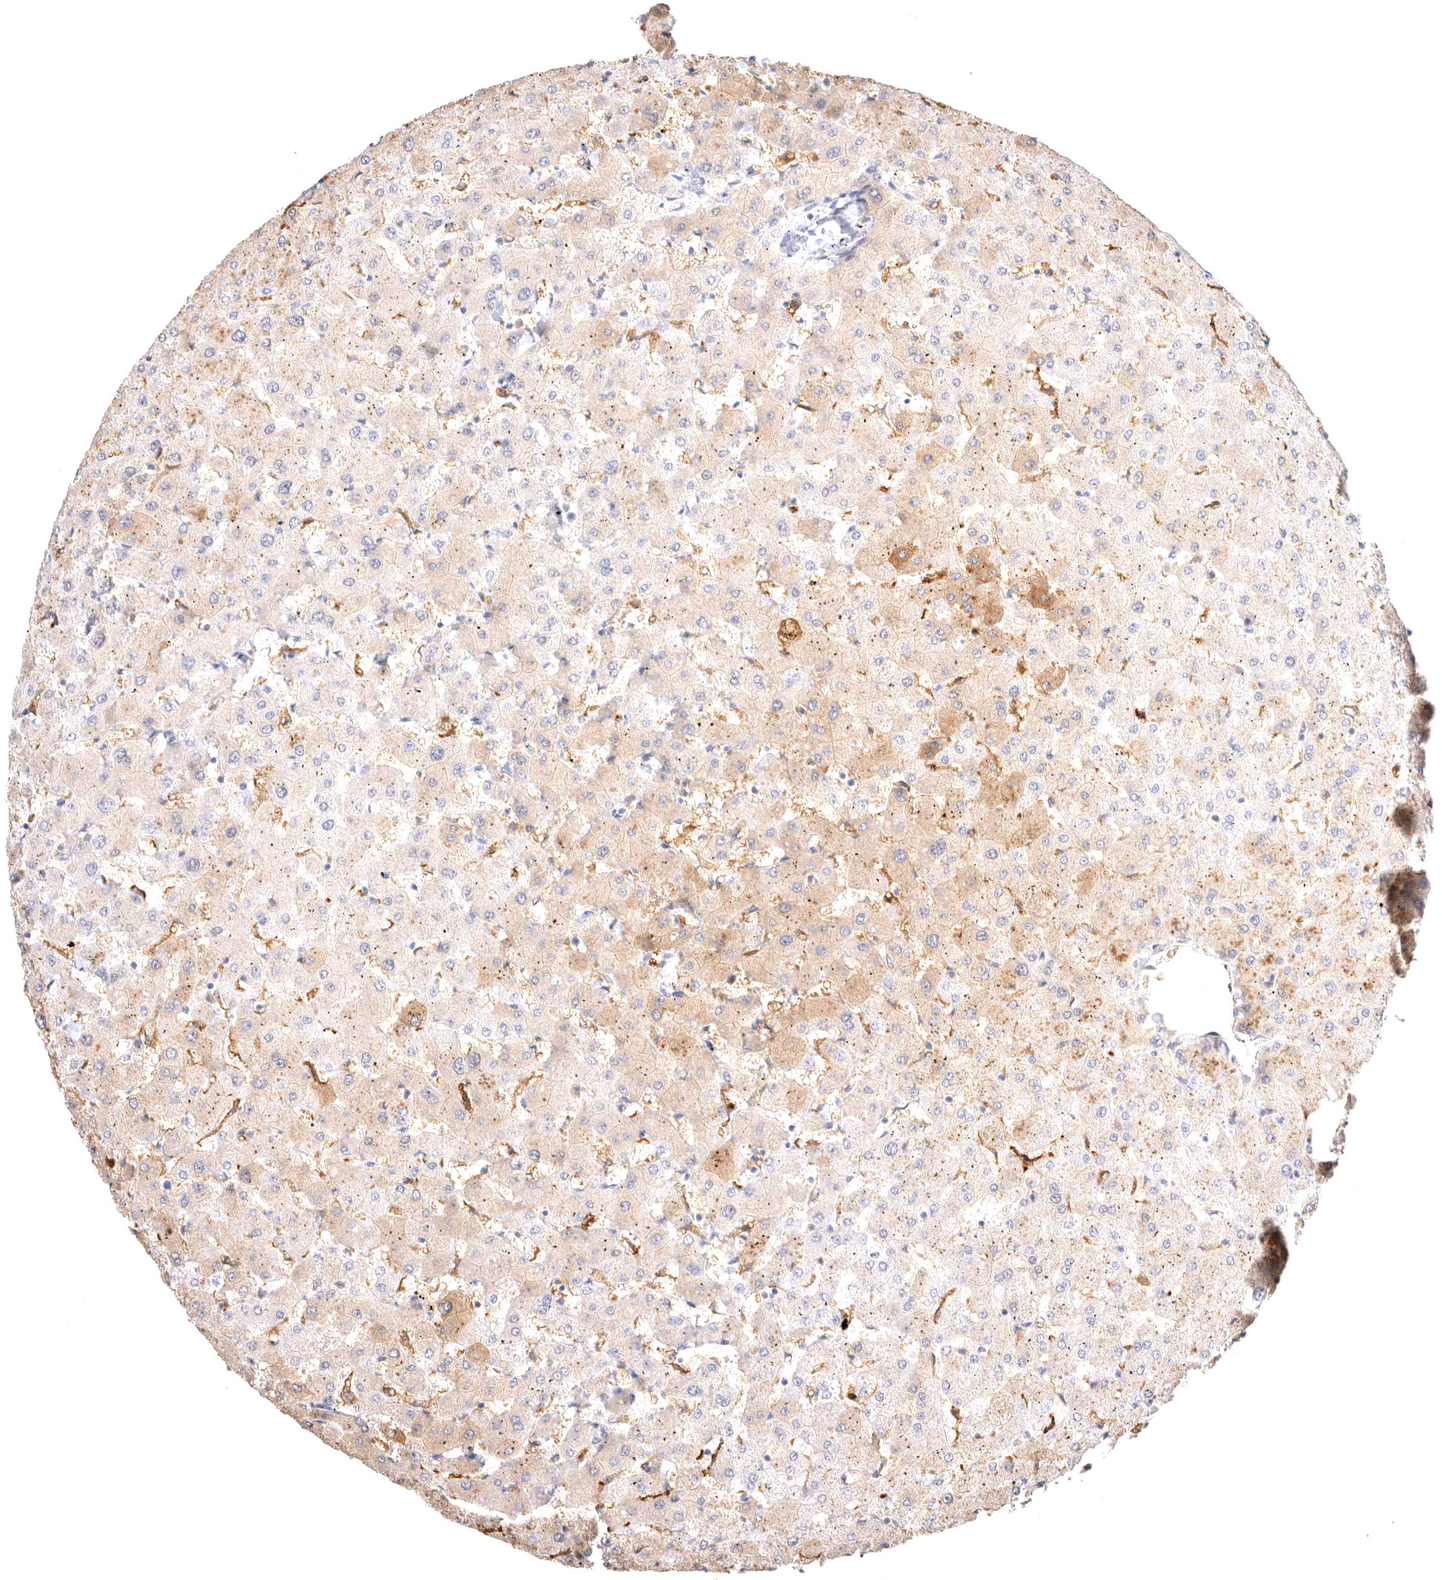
{"staining": {"intensity": "negative", "quantity": "none", "location": "none"}, "tissue": "liver", "cell_type": "Cholangiocytes", "image_type": "normal", "snomed": [{"axis": "morphology", "description": "Normal tissue, NOS"}, {"axis": "topography", "description": "Liver"}], "caption": "Immunohistochemical staining of benign human liver shows no significant expression in cholangiocytes. (DAB immunohistochemistry with hematoxylin counter stain).", "gene": "VPS45", "patient": {"sex": "female", "age": 63}}